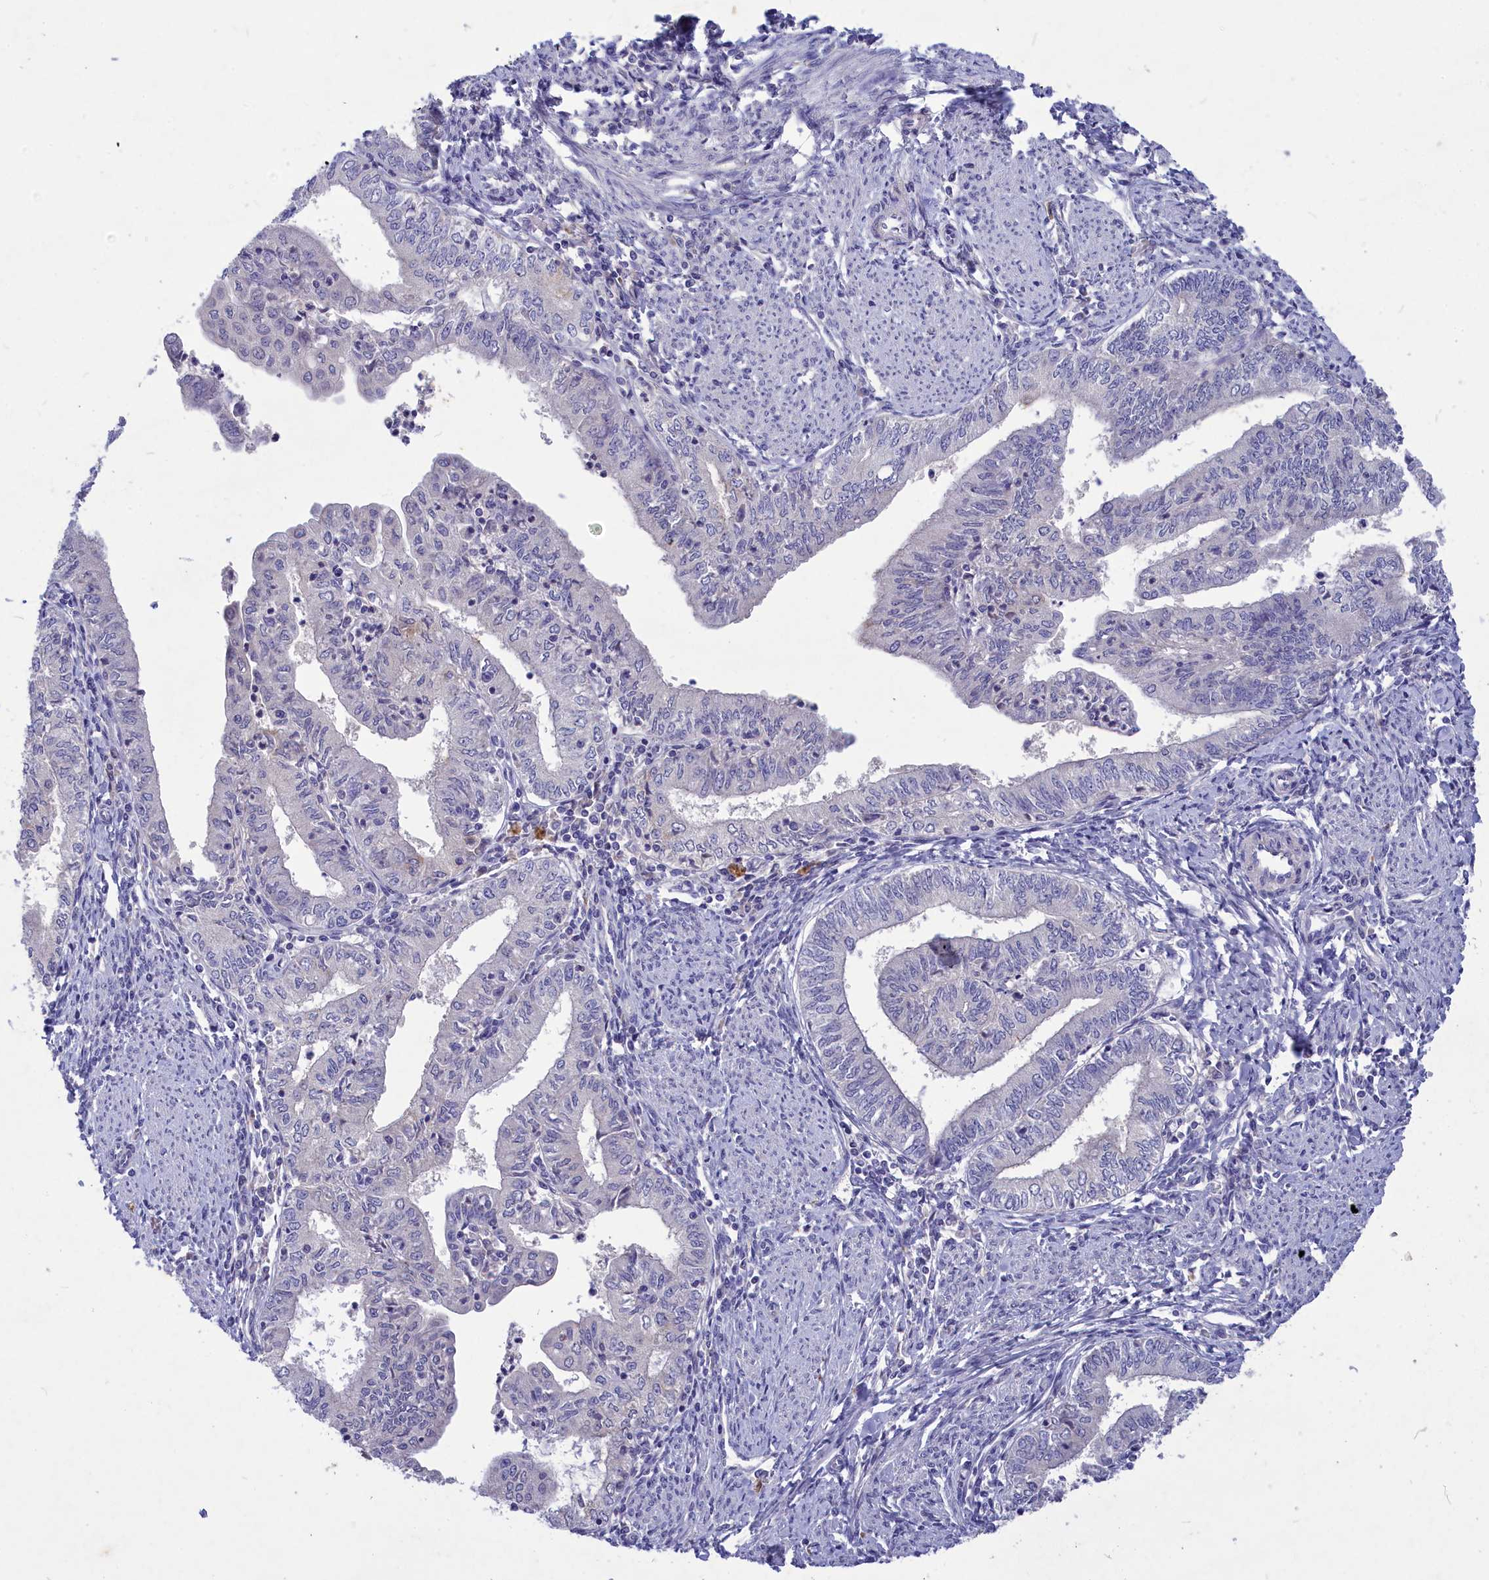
{"staining": {"intensity": "negative", "quantity": "none", "location": "none"}, "tissue": "endometrial cancer", "cell_type": "Tumor cells", "image_type": "cancer", "snomed": [{"axis": "morphology", "description": "Adenocarcinoma, NOS"}, {"axis": "topography", "description": "Endometrium"}], "caption": "This is an IHC photomicrograph of human endometrial cancer. There is no expression in tumor cells.", "gene": "DEFB119", "patient": {"sex": "female", "age": 66}}